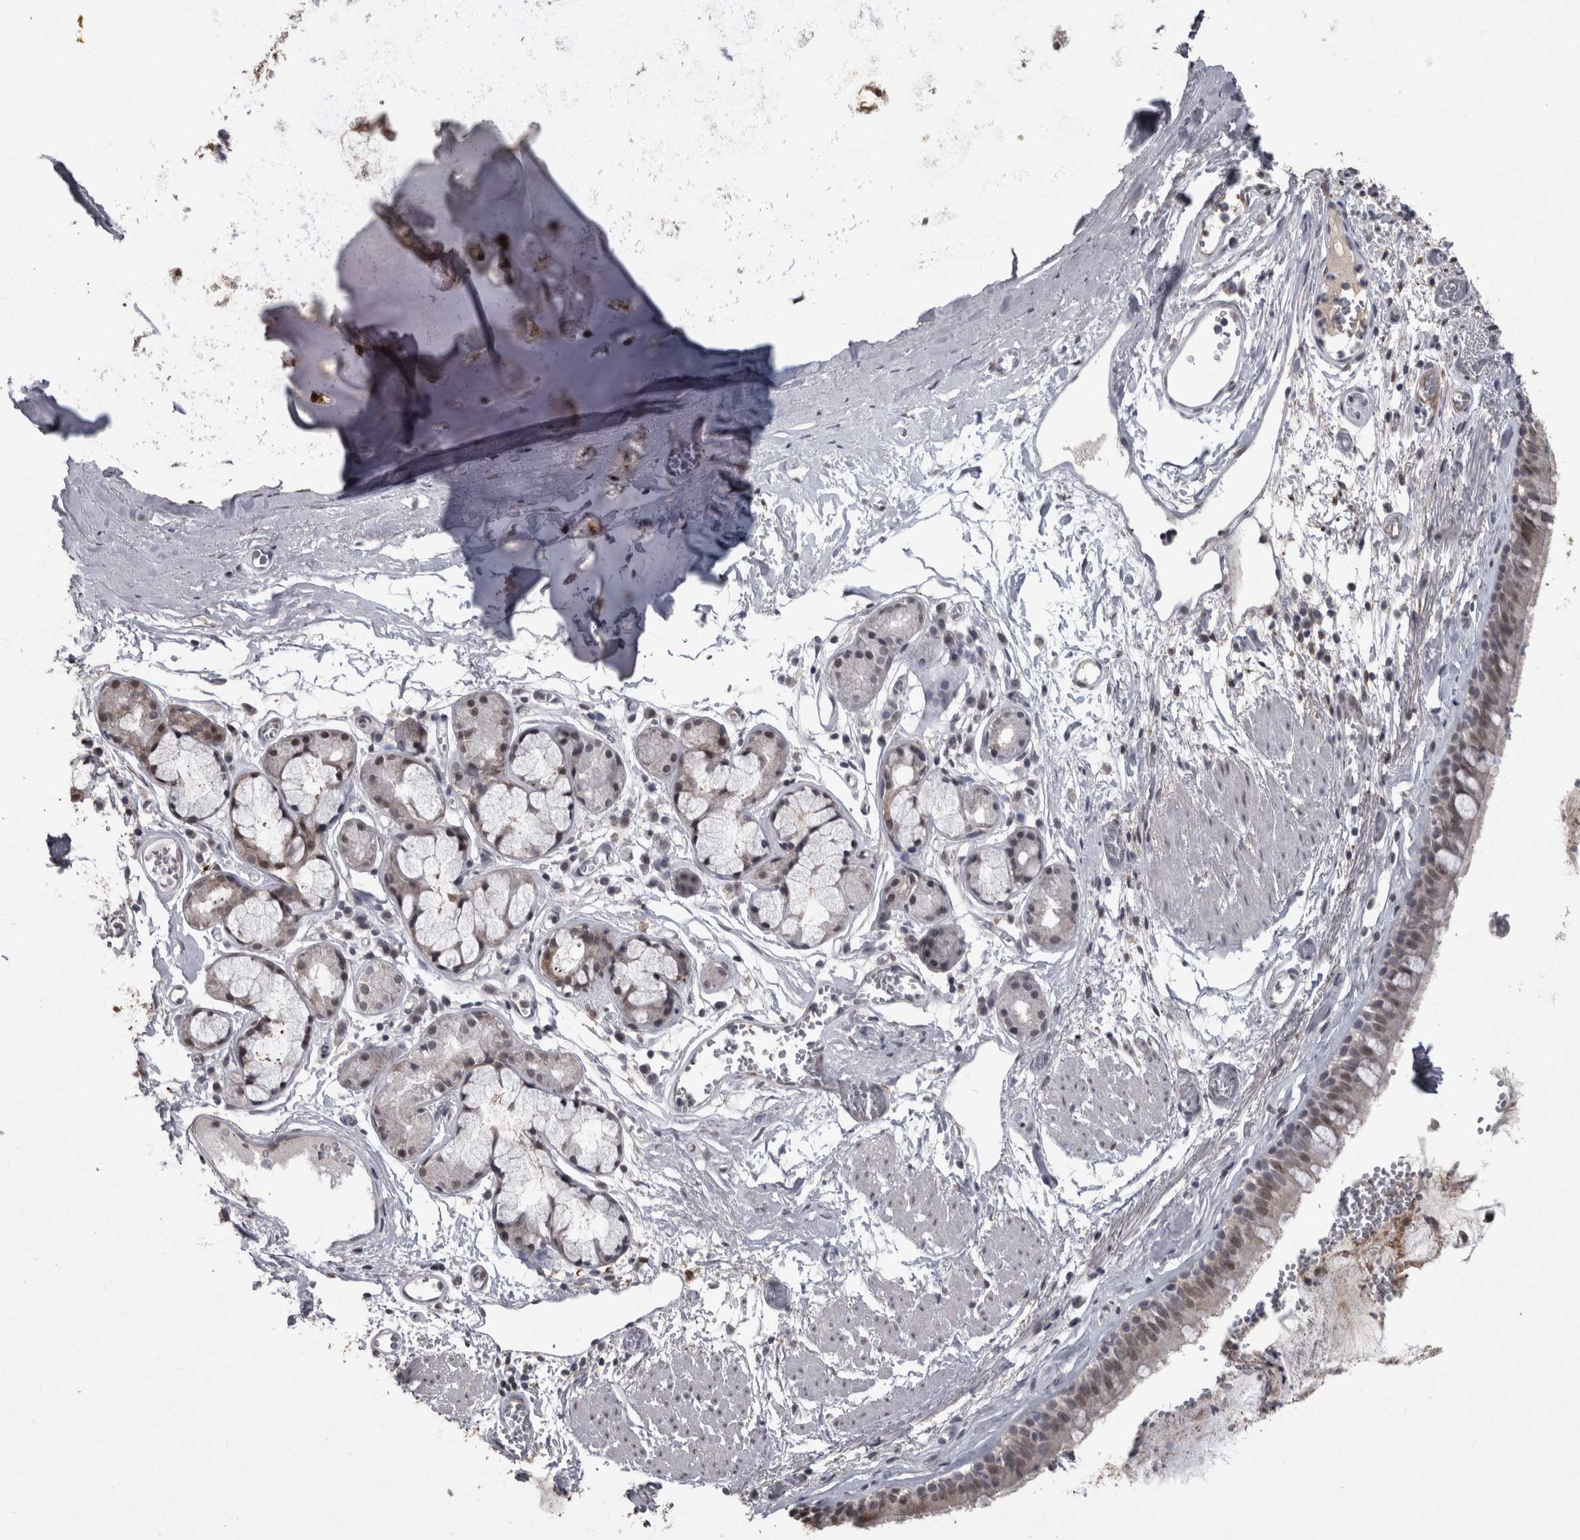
{"staining": {"intensity": "weak", "quantity": ">75%", "location": "nuclear"}, "tissue": "bronchus", "cell_type": "Respiratory epithelial cells", "image_type": "normal", "snomed": [{"axis": "morphology", "description": "Normal tissue, NOS"}, {"axis": "topography", "description": "Bronchus"}, {"axis": "topography", "description": "Lung"}], "caption": "The histopathology image shows staining of benign bronchus, revealing weak nuclear protein staining (brown color) within respiratory epithelial cells. Nuclei are stained in blue.", "gene": "MEP1A", "patient": {"sex": "male", "age": 56}}